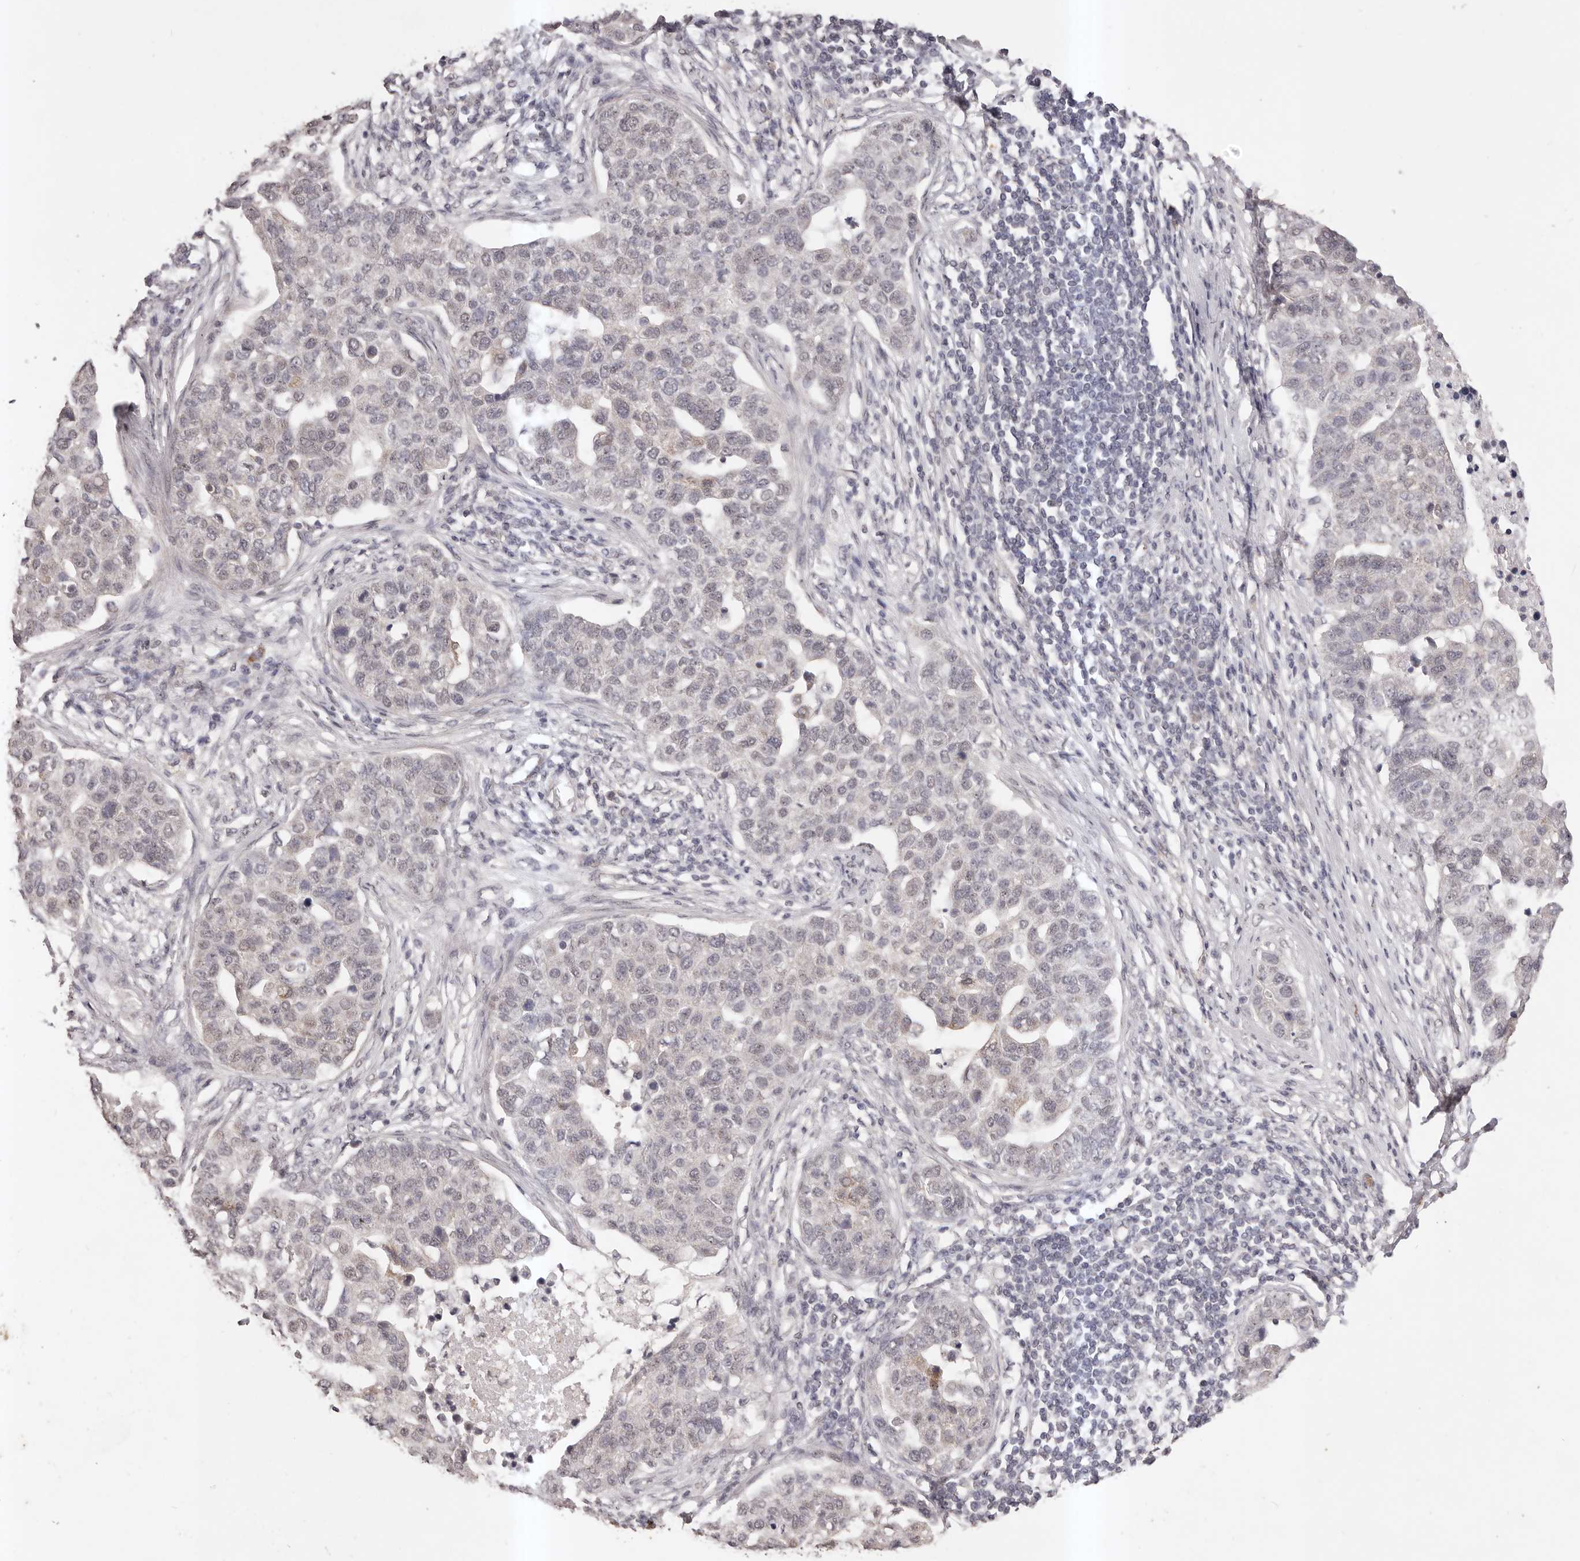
{"staining": {"intensity": "weak", "quantity": "<25%", "location": "nuclear"}, "tissue": "pancreatic cancer", "cell_type": "Tumor cells", "image_type": "cancer", "snomed": [{"axis": "morphology", "description": "Adenocarcinoma, NOS"}, {"axis": "topography", "description": "Pancreas"}], "caption": "Immunohistochemistry (IHC) histopathology image of neoplastic tissue: pancreatic cancer (adenocarcinoma) stained with DAB displays no significant protein staining in tumor cells.", "gene": "RPS6KA5", "patient": {"sex": "female", "age": 61}}